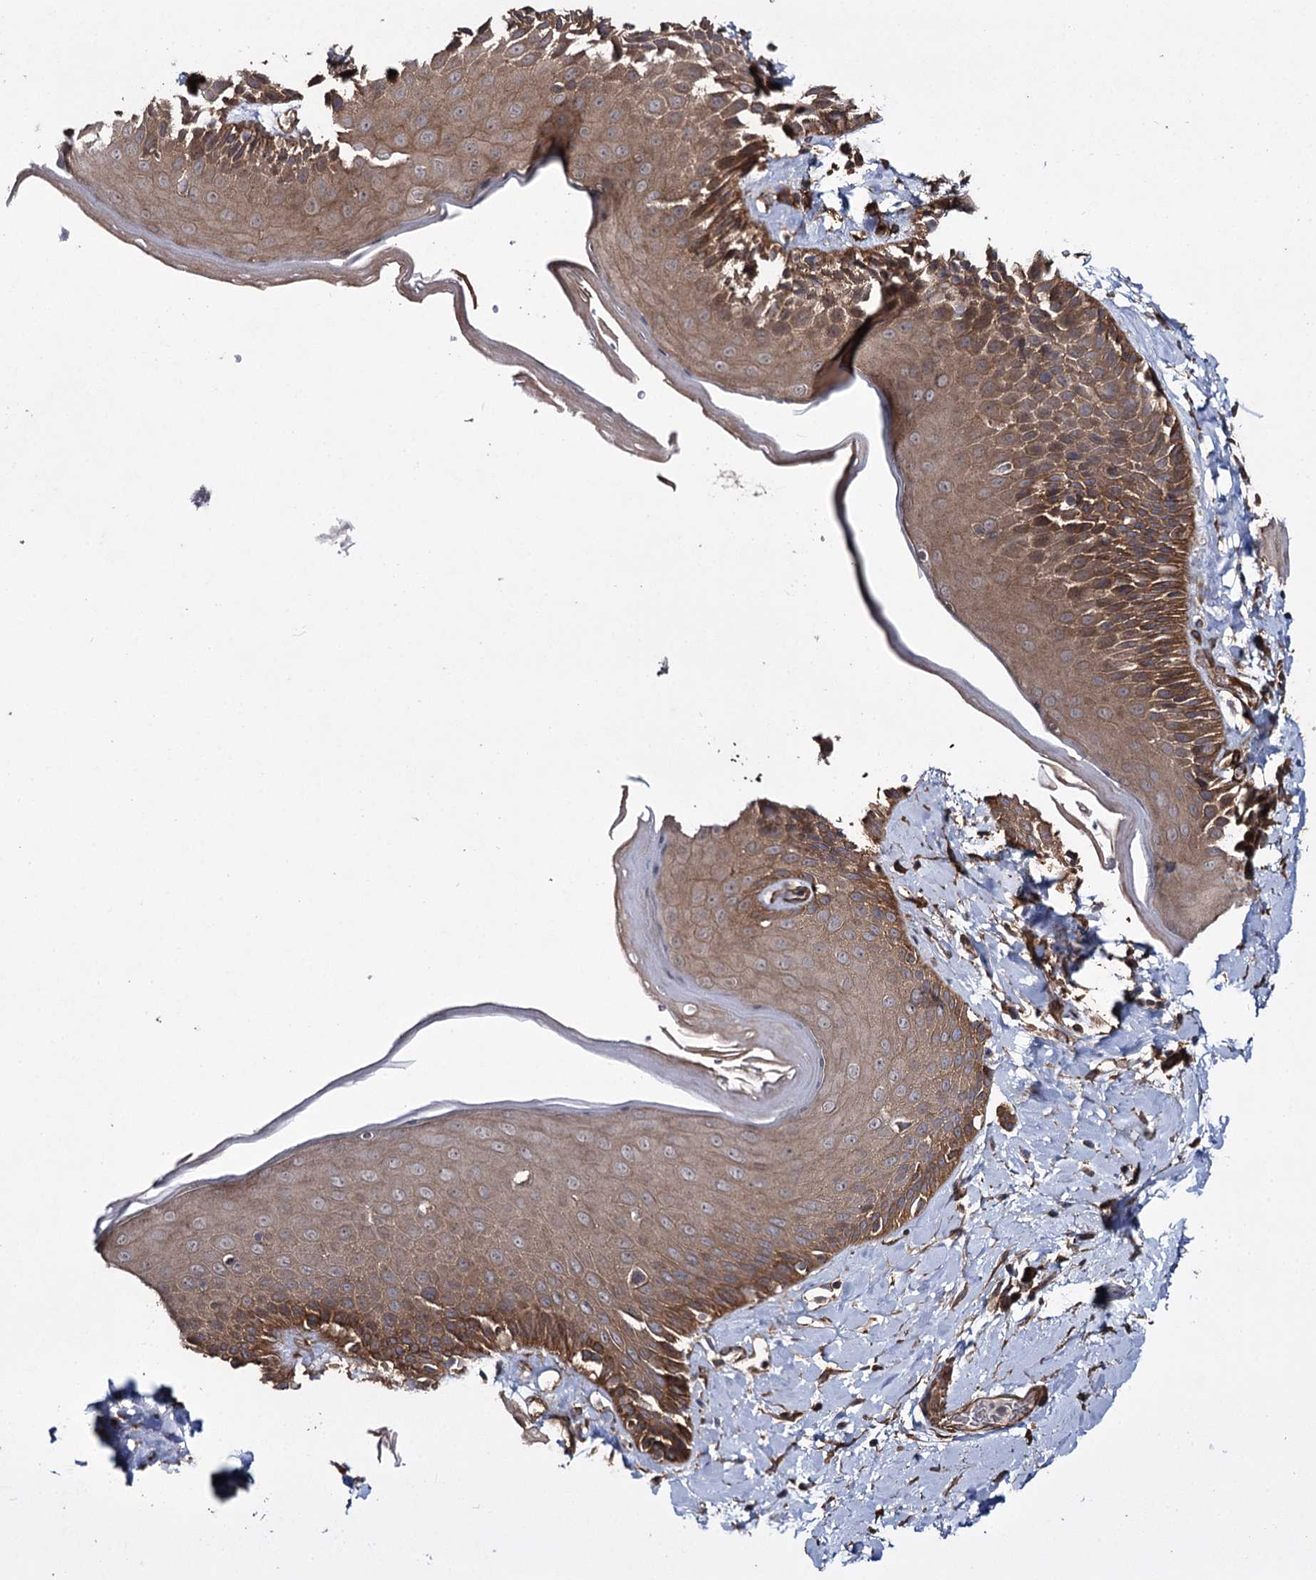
{"staining": {"intensity": "moderate", "quantity": ">75%", "location": "cytoplasmic/membranous"}, "tissue": "skin", "cell_type": "Epidermal cells", "image_type": "normal", "snomed": [{"axis": "morphology", "description": "Normal tissue, NOS"}, {"axis": "topography", "description": "Anal"}], "caption": "Epidermal cells show medium levels of moderate cytoplasmic/membranous staining in approximately >75% of cells in benign human skin. The protein of interest is stained brown, and the nuclei are stained in blue (DAB IHC with brightfield microscopy, high magnification).", "gene": "MYO1C", "patient": {"sex": "male", "age": 69}}